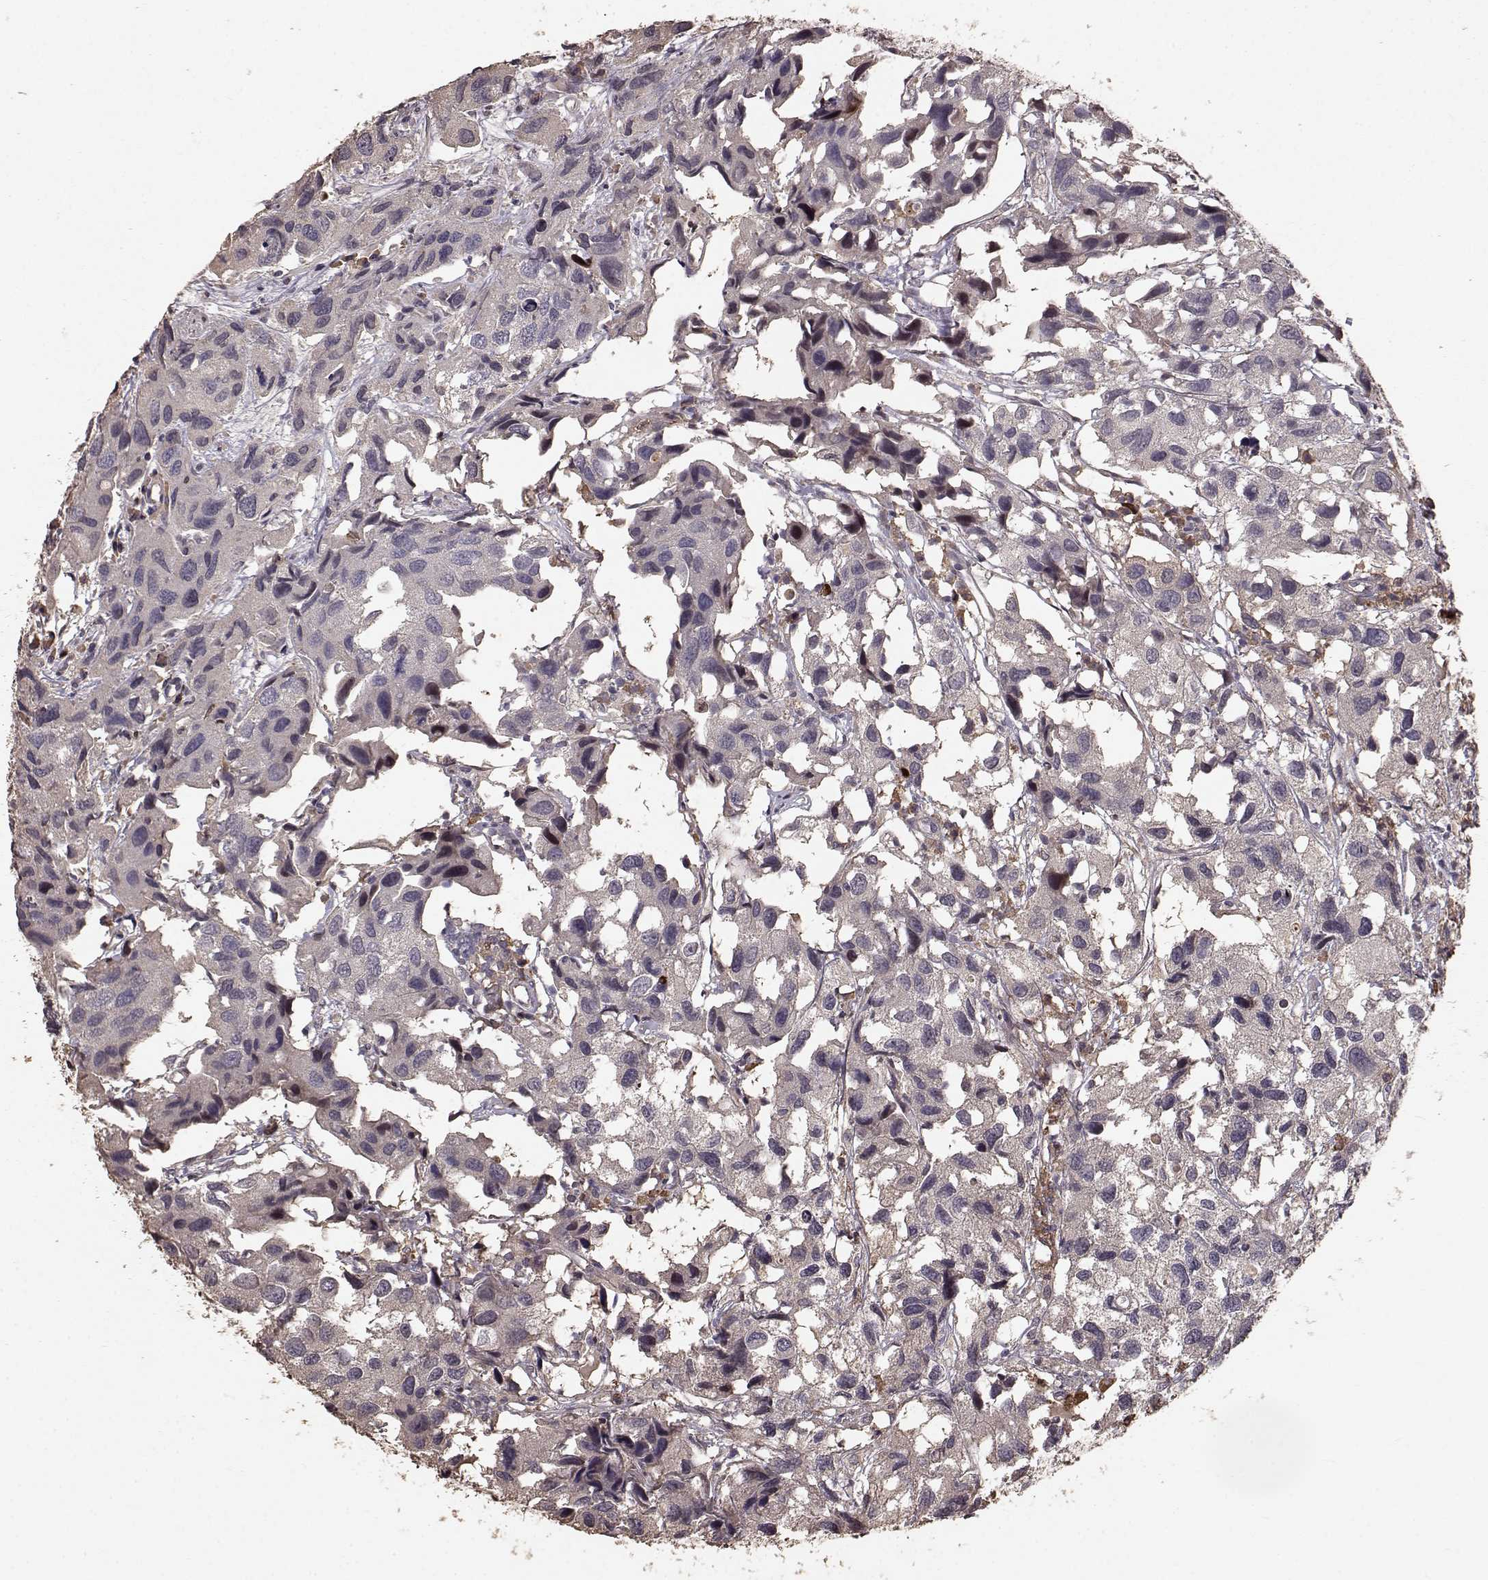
{"staining": {"intensity": "moderate", "quantity": "25%-75%", "location": "cytoplasmic/membranous"}, "tissue": "urothelial cancer", "cell_type": "Tumor cells", "image_type": "cancer", "snomed": [{"axis": "morphology", "description": "Urothelial carcinoma, High grade"}, {"axis": "topography", "description": "Urinary bladder"}], "caption": "Urothelial carcinoma (high-grade) stained for a protein (brown) reveals moderate cytoplasmic/membranous positive positivity in approximately 25%-75% of tumor cells.", "gene": "USP15", "patient": {"sex": "male", "age": 79}}